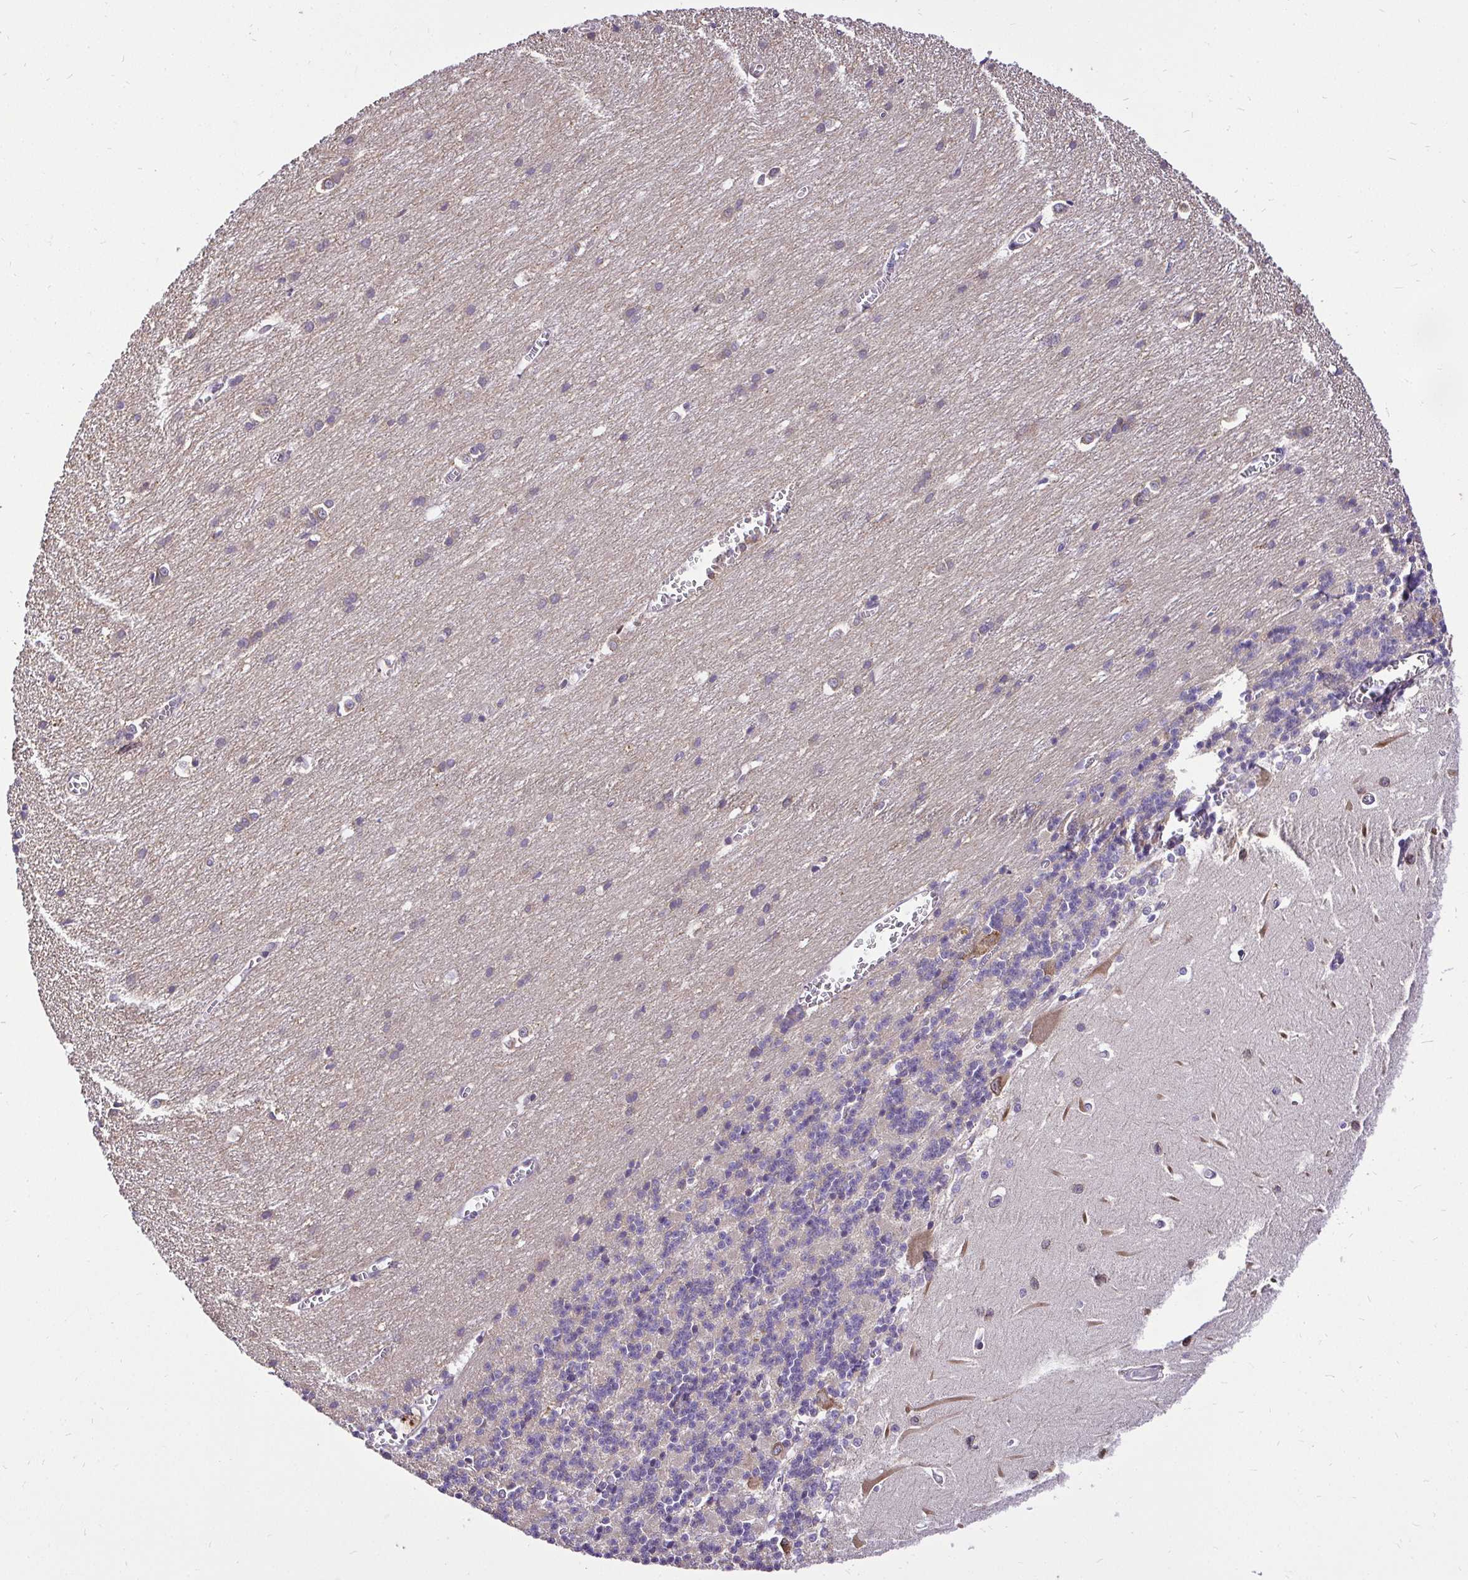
{"staining": {"intensity": "negative", "quantity": "none", "location": "none"}, "tissue": "cerebellum", "cell_type": "Cells in granular layer", "image_type": "normal", "snomed": [{"axis": "morphology", "description": "Normal tissue, NOS"}, {"axis": "topography", "description": "Cerebellum"}], "caption": "High magnification brightfield microscopy of unremarkable cerebellum stained with DAB (3,3'-diaminobenzidine) (brown) and counterstained with hematoxylin (blue): cells in granular layer show no significant positivity.", "gene": "CCDC122", "patient": {"sex": "male", "age": 37}}